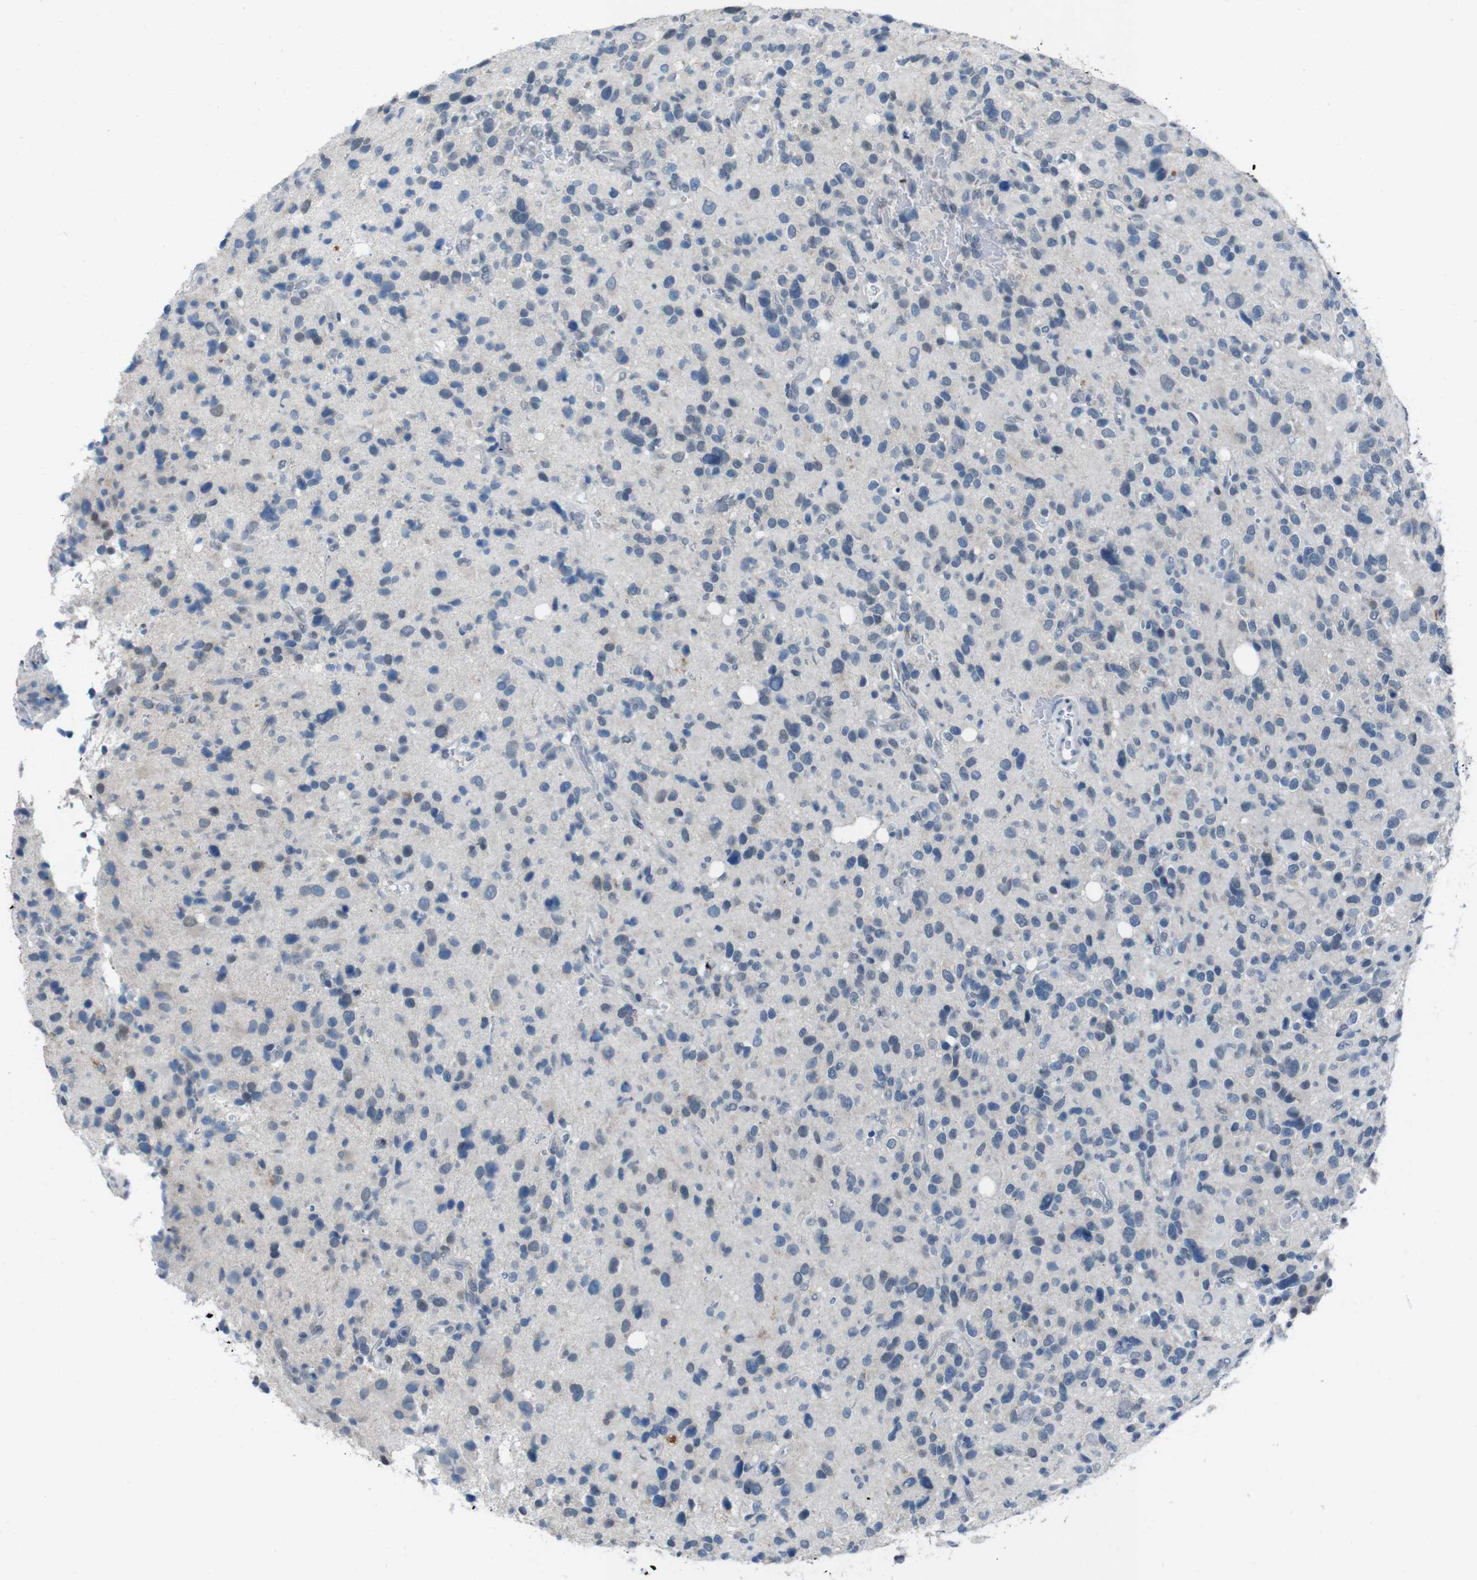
{"staining": {"intensity": "negative", "quantity": "none", "location": "none"}, "tissue": "glioma", "cell_type": "Tumor cells", "image_type": "cancer", "snomed": [{"axis": "morphology", "description": "Glioma, malignant, High grade"}, {"axis": "topography", "description": "Brain"}], "caption": "Tumor cells show no significant expression in glioma.", "gene": "CDHR2", "patient": {"sex": "male", "age": 48}}